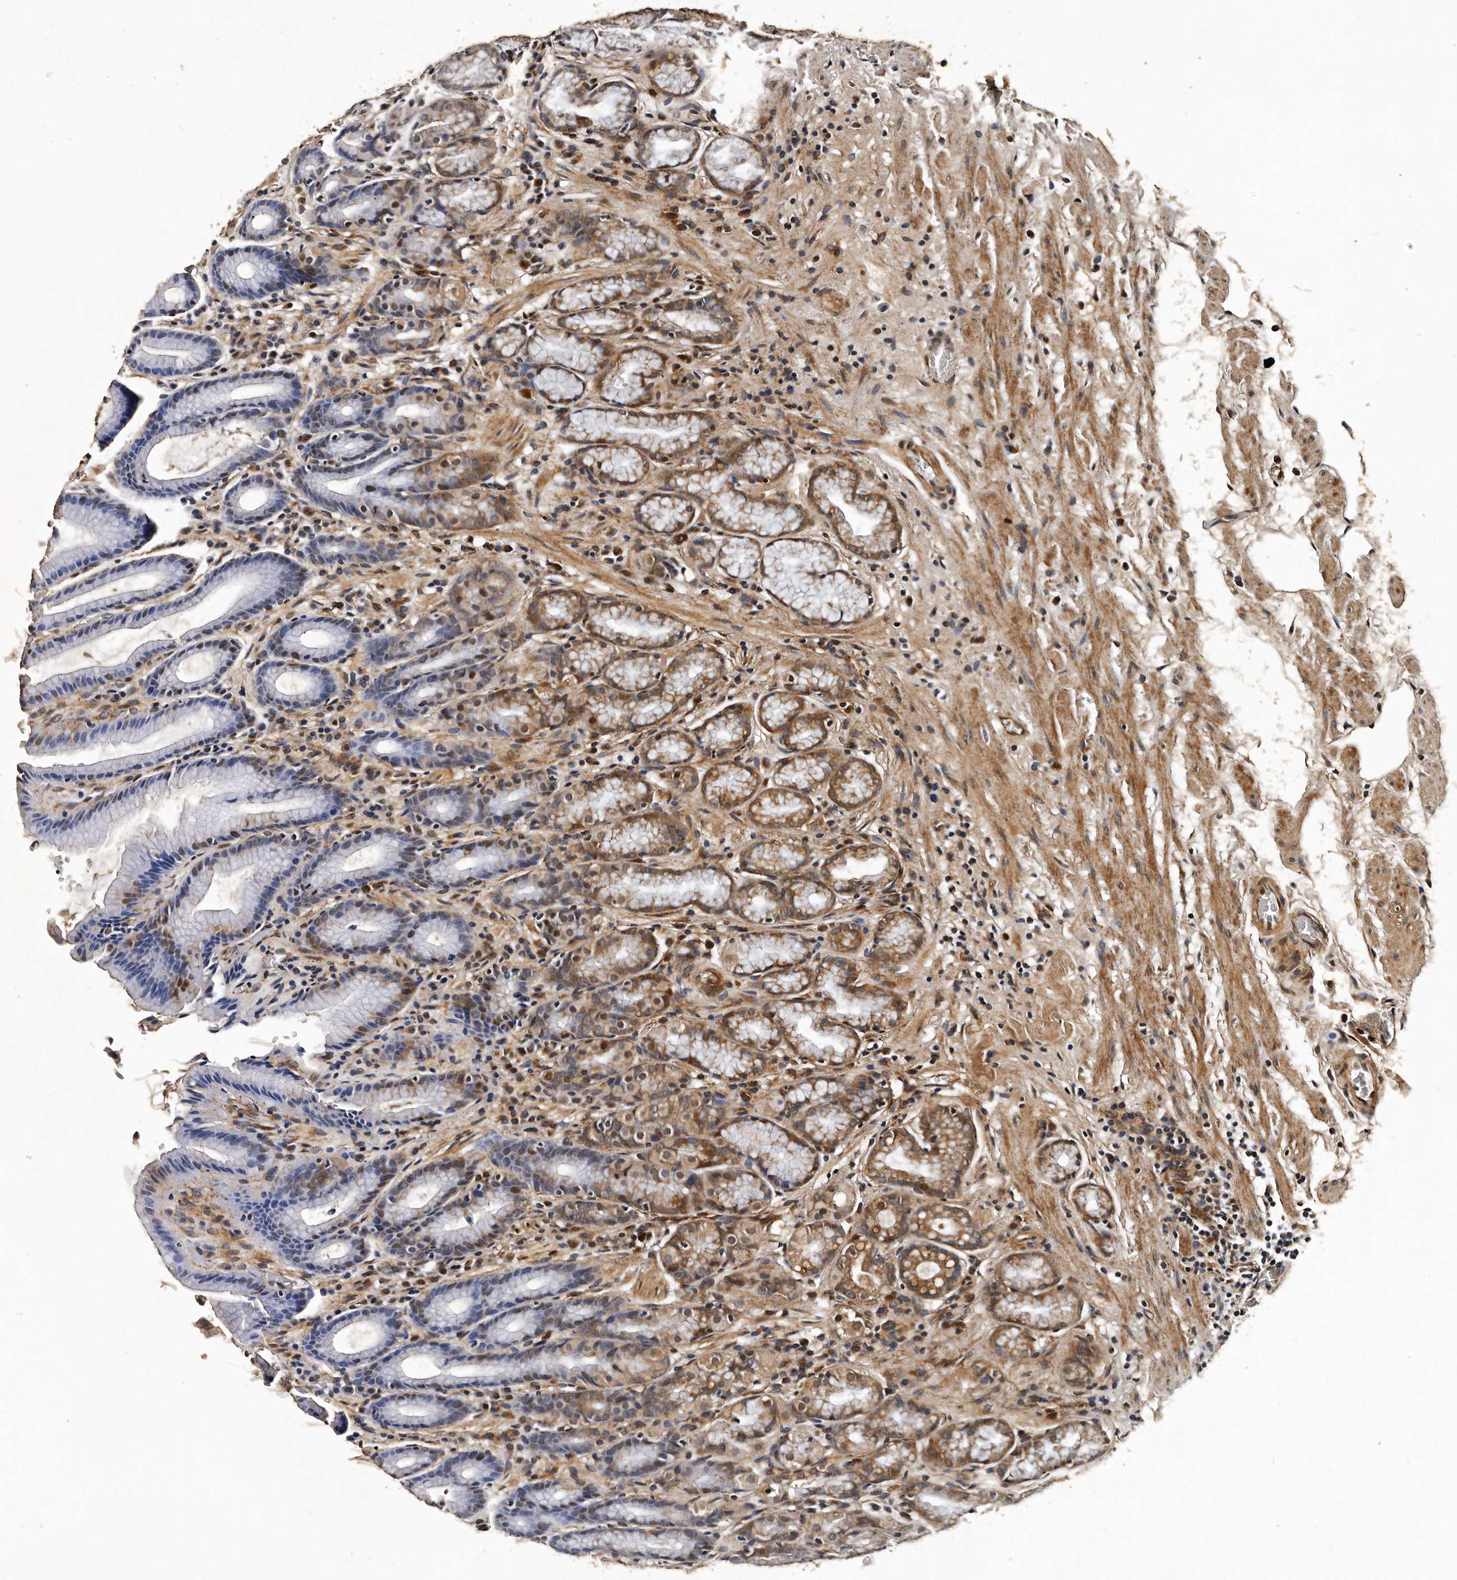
{"staining": {"intensity": "moderate", "quantity": "25%-75%", "location": "cytoplasmic/membranous,nuclear"}, "tissue": "stomach", "cell_type": "Glandular cells", "image_type": "normal", "snomed": [{"axis": "morphology", "description": "Normal tissue, NOS"}, {"axis": "topography", "description": "Stomach"}], "caption": "Immunohistochemistry (DAB (3,3'-diaminobenzidine)) staining of unremarkable human stomach displays moderate cytoplasmic/membranous,nuclear protein expression in about 25%-75% of glandular cells.", "gene": "CPNE3", "patient": {"sex": "male", "age": 42}}